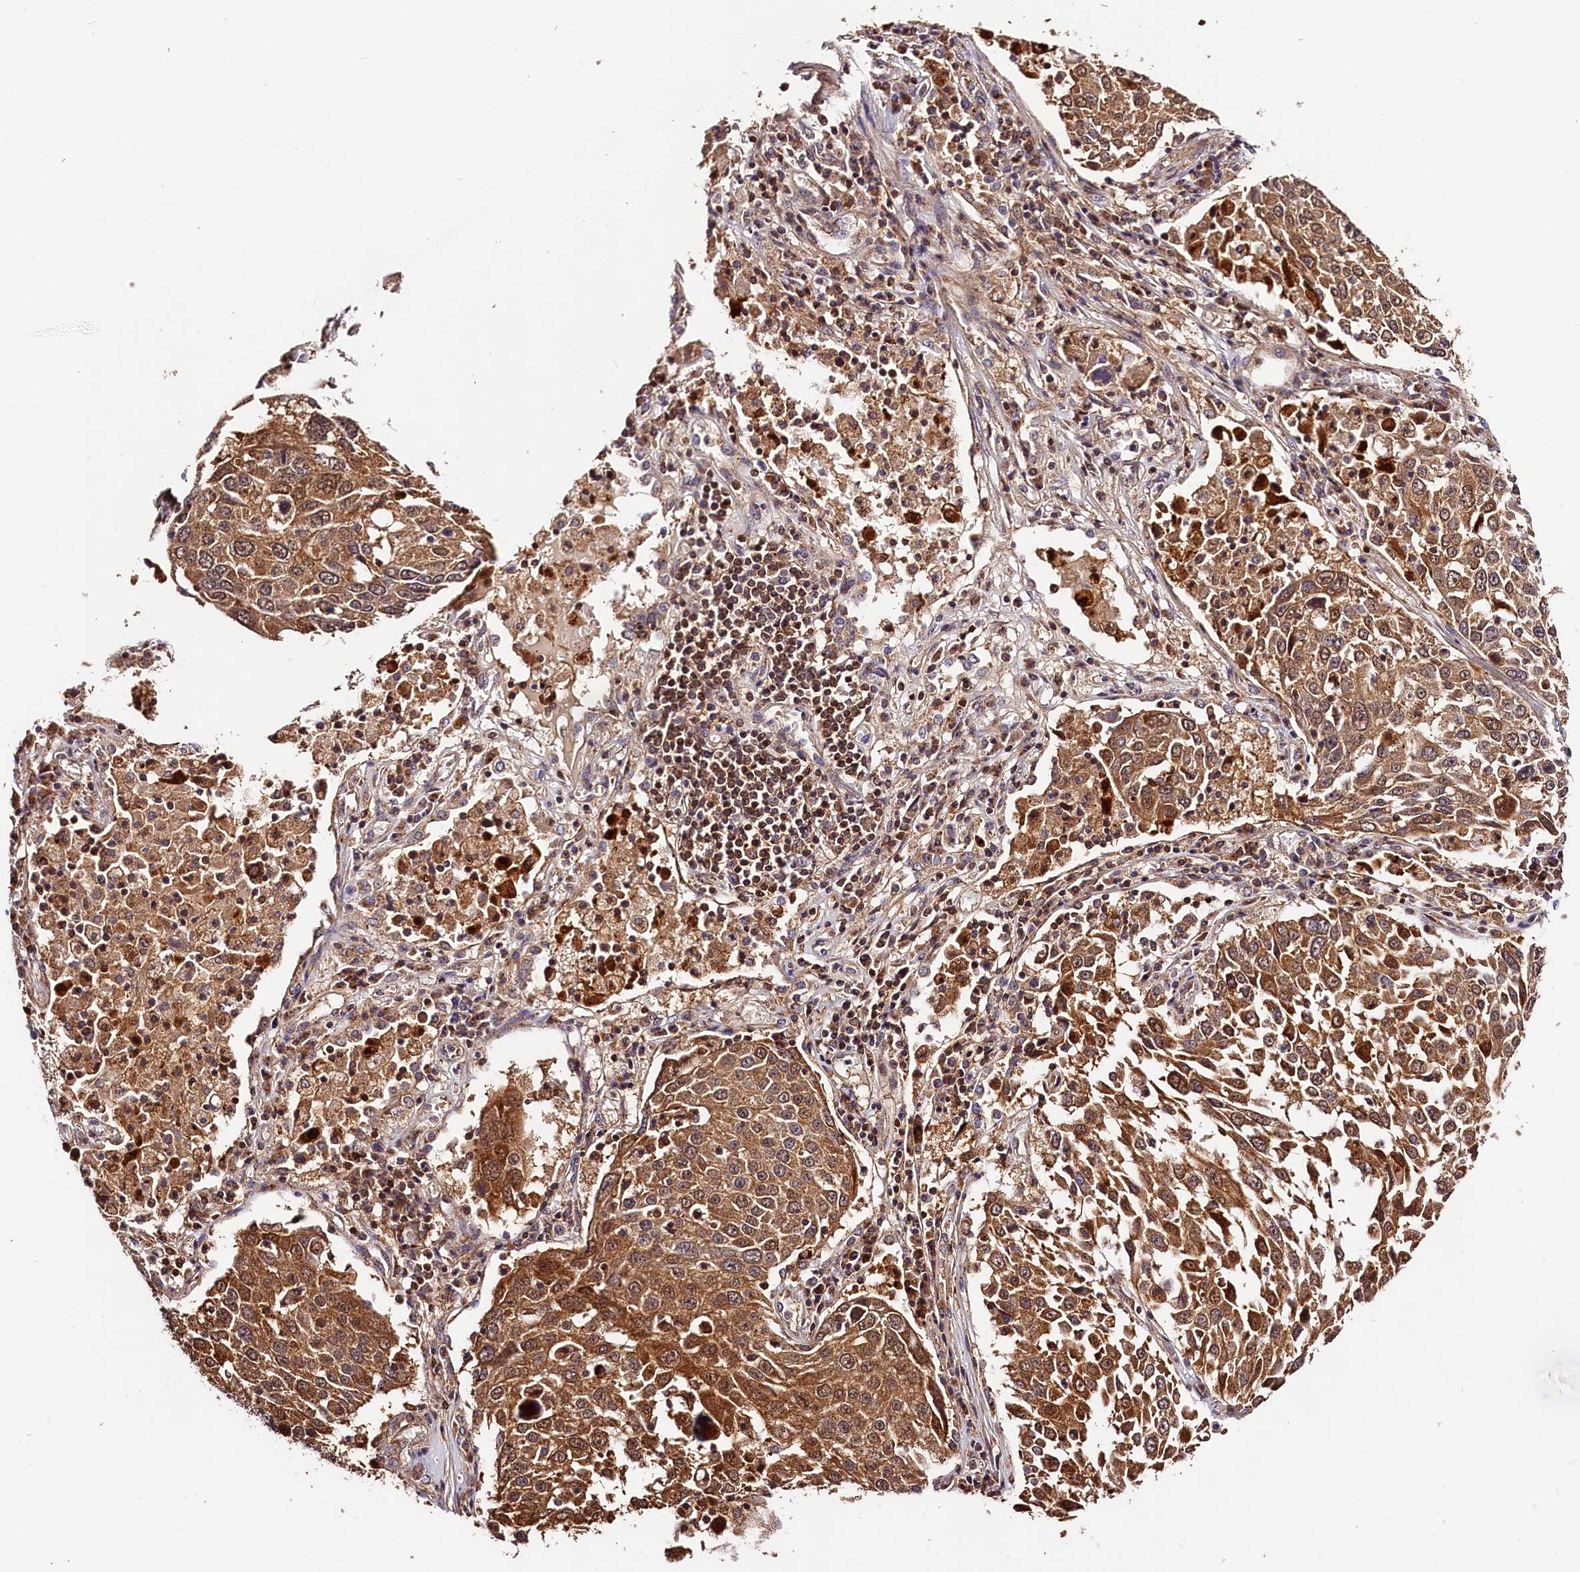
{"staining": {"intensity": "moderate", "quantity": ">75%", "location": "cytoplasmic/membranous,nuclear"}, "tissue": "lung cancer", "cell_type": "Tumor cells", "image_type": "cancer", "snomed": [{"axis": "morphology", "description": "Squamous cell carcinoma, NOS"}, {"axis": "topography", "description": "Lung"}], "caption": "Protein expression analysis of lung squamous cell carcinoma demonstrates moderate cytoplasmic/membranous and nuclear positivity in about >75% of tumor cells.", "gene": "KPTN", "patient": {"sex": "male", "age": 65}}